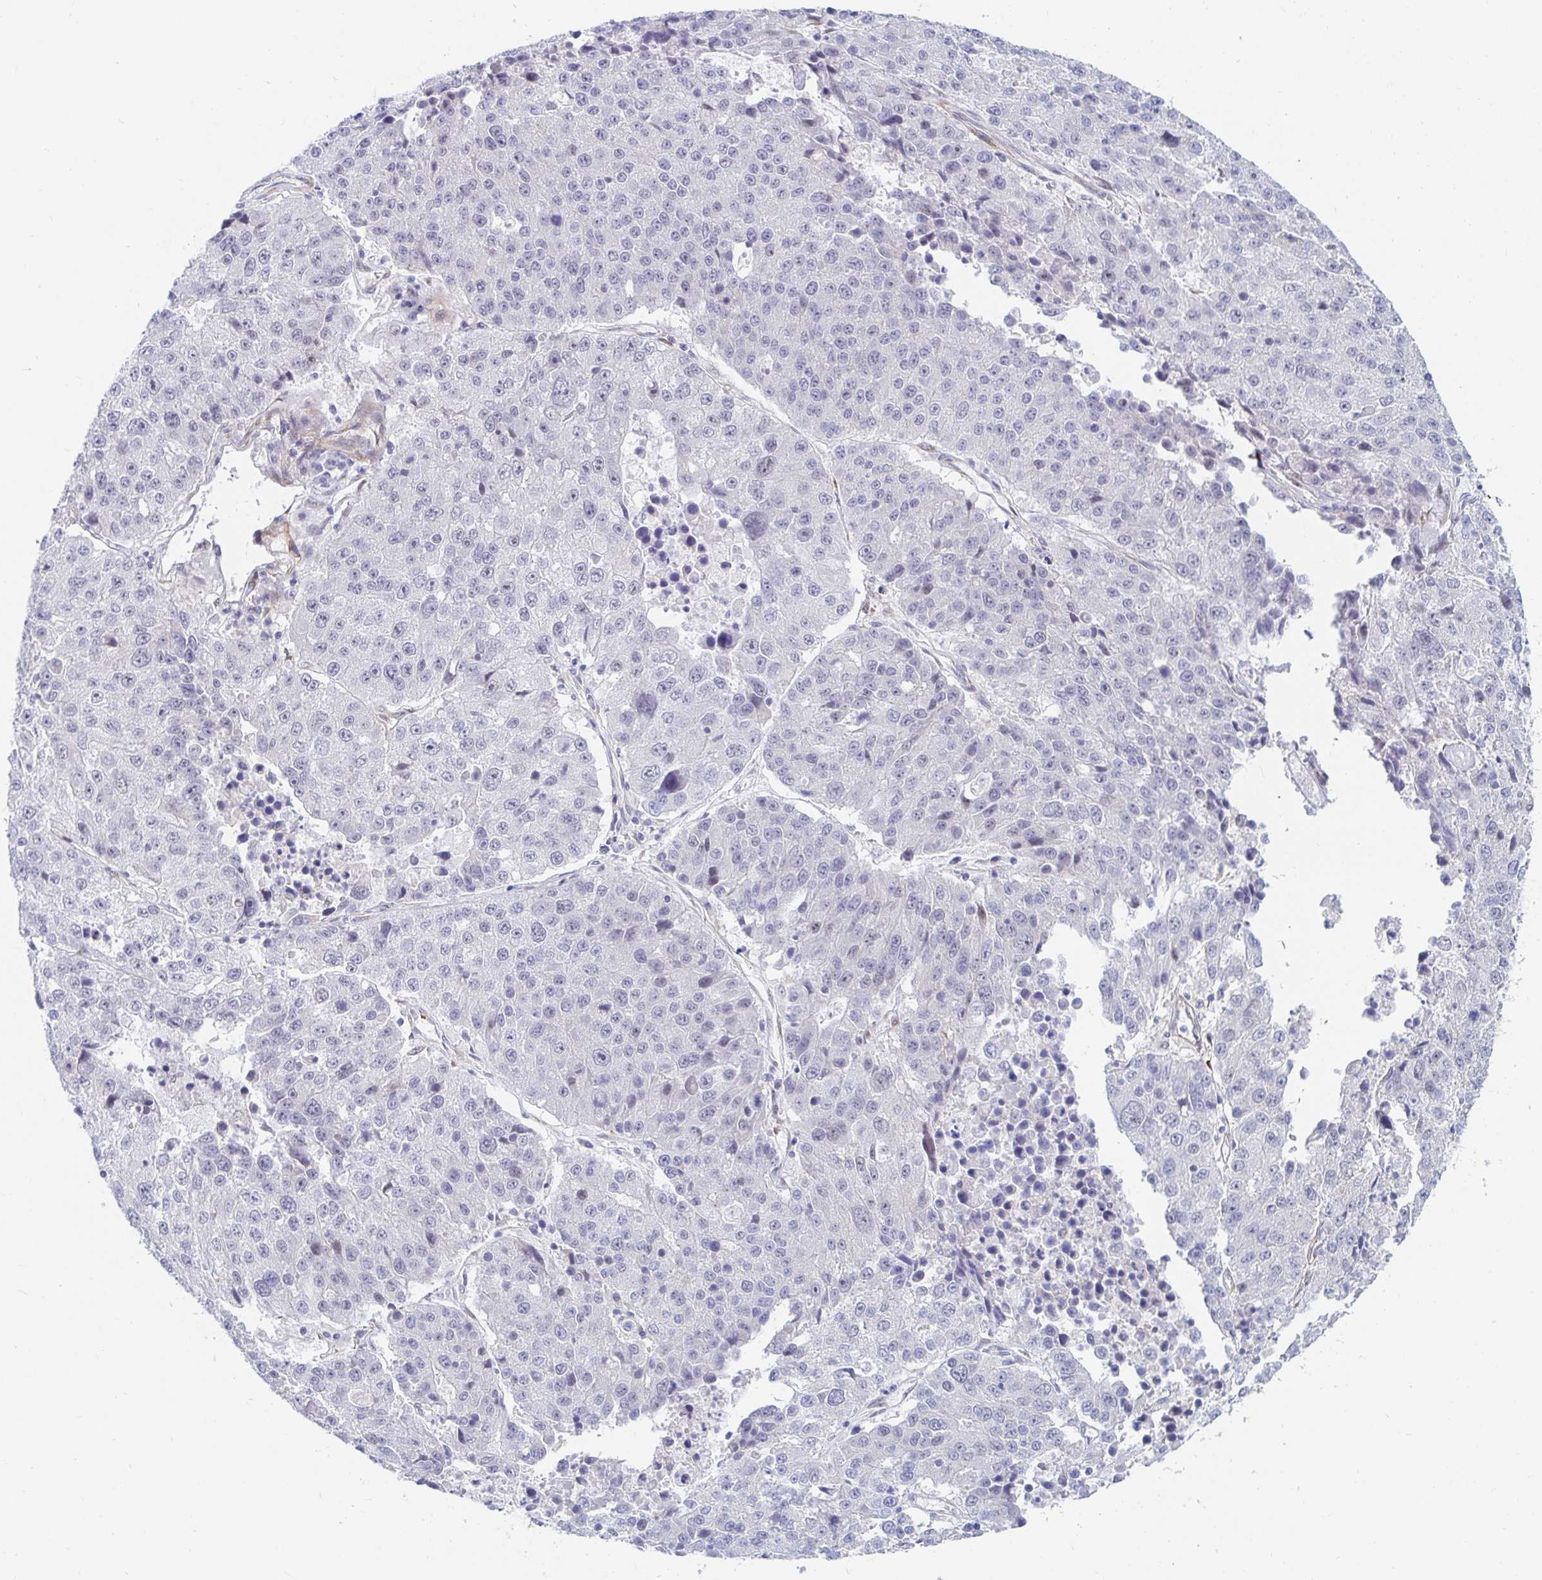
{"staining": {"intensity": "negative", "quantity": "none", "location": "none"}, "tissue": "stomach cancer", "cell_type": "Tumor cells", "image_type": "cancer", "snomed": [{"axis": "morphology", "description": "Adenocarcinoma, NOS"}, {"axis": "topography", "description": "Stomach"}], "caption": "Protein analysis of adenocarcinoma (stomach) demonstrates no significant positivity in tumor cells. (Stains: DAB (3,3'-diaminobenzidine) immunohistochemistry (IHC) with hematoxylin counter stain, Microscopy: brightfield microscopy at high magnification).", "gene": "COL28A1", "patient": {"sex": "male", "age": 71}}